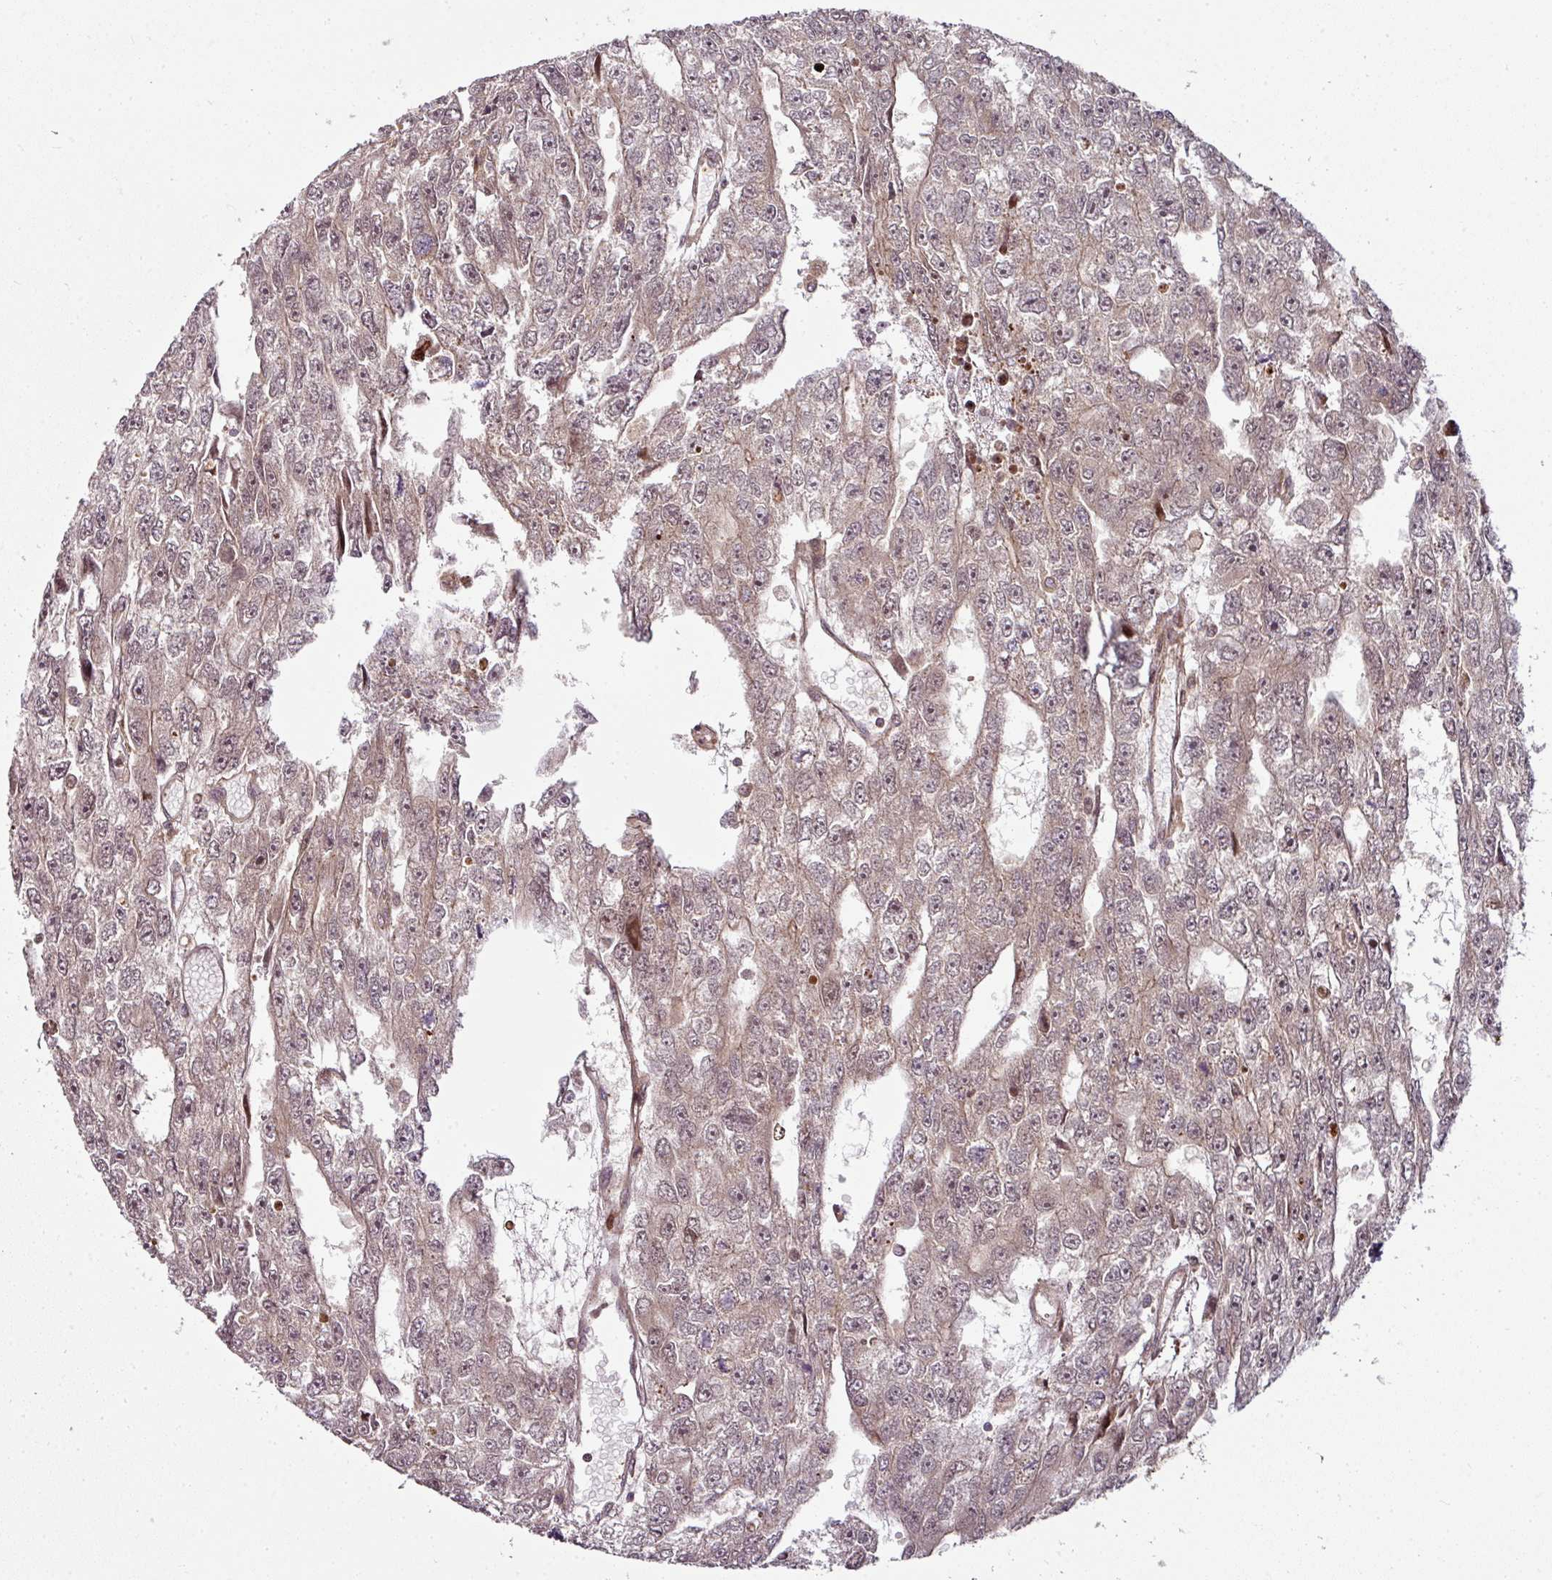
{"staining": {"intensity": "weak", "quantity": "<25%", "location": "nuclear"}, "tissue": "testis cancer", "cell_type": "Tumor cells", "image_type": "cancer", "snomed": [{"axis": "morphology", "description": "Carcinoma, Embryonal, NOS"}, {"axis": "topography", "description": "Testis"}], "caption": "A high-resolution histopathology image shows IHC staining of embryonal carcinoma (testis), which exhibits no significant expression in tumor cells.", "gene": "ATAT1", "patient": {"sex": "male", "age": 20}}